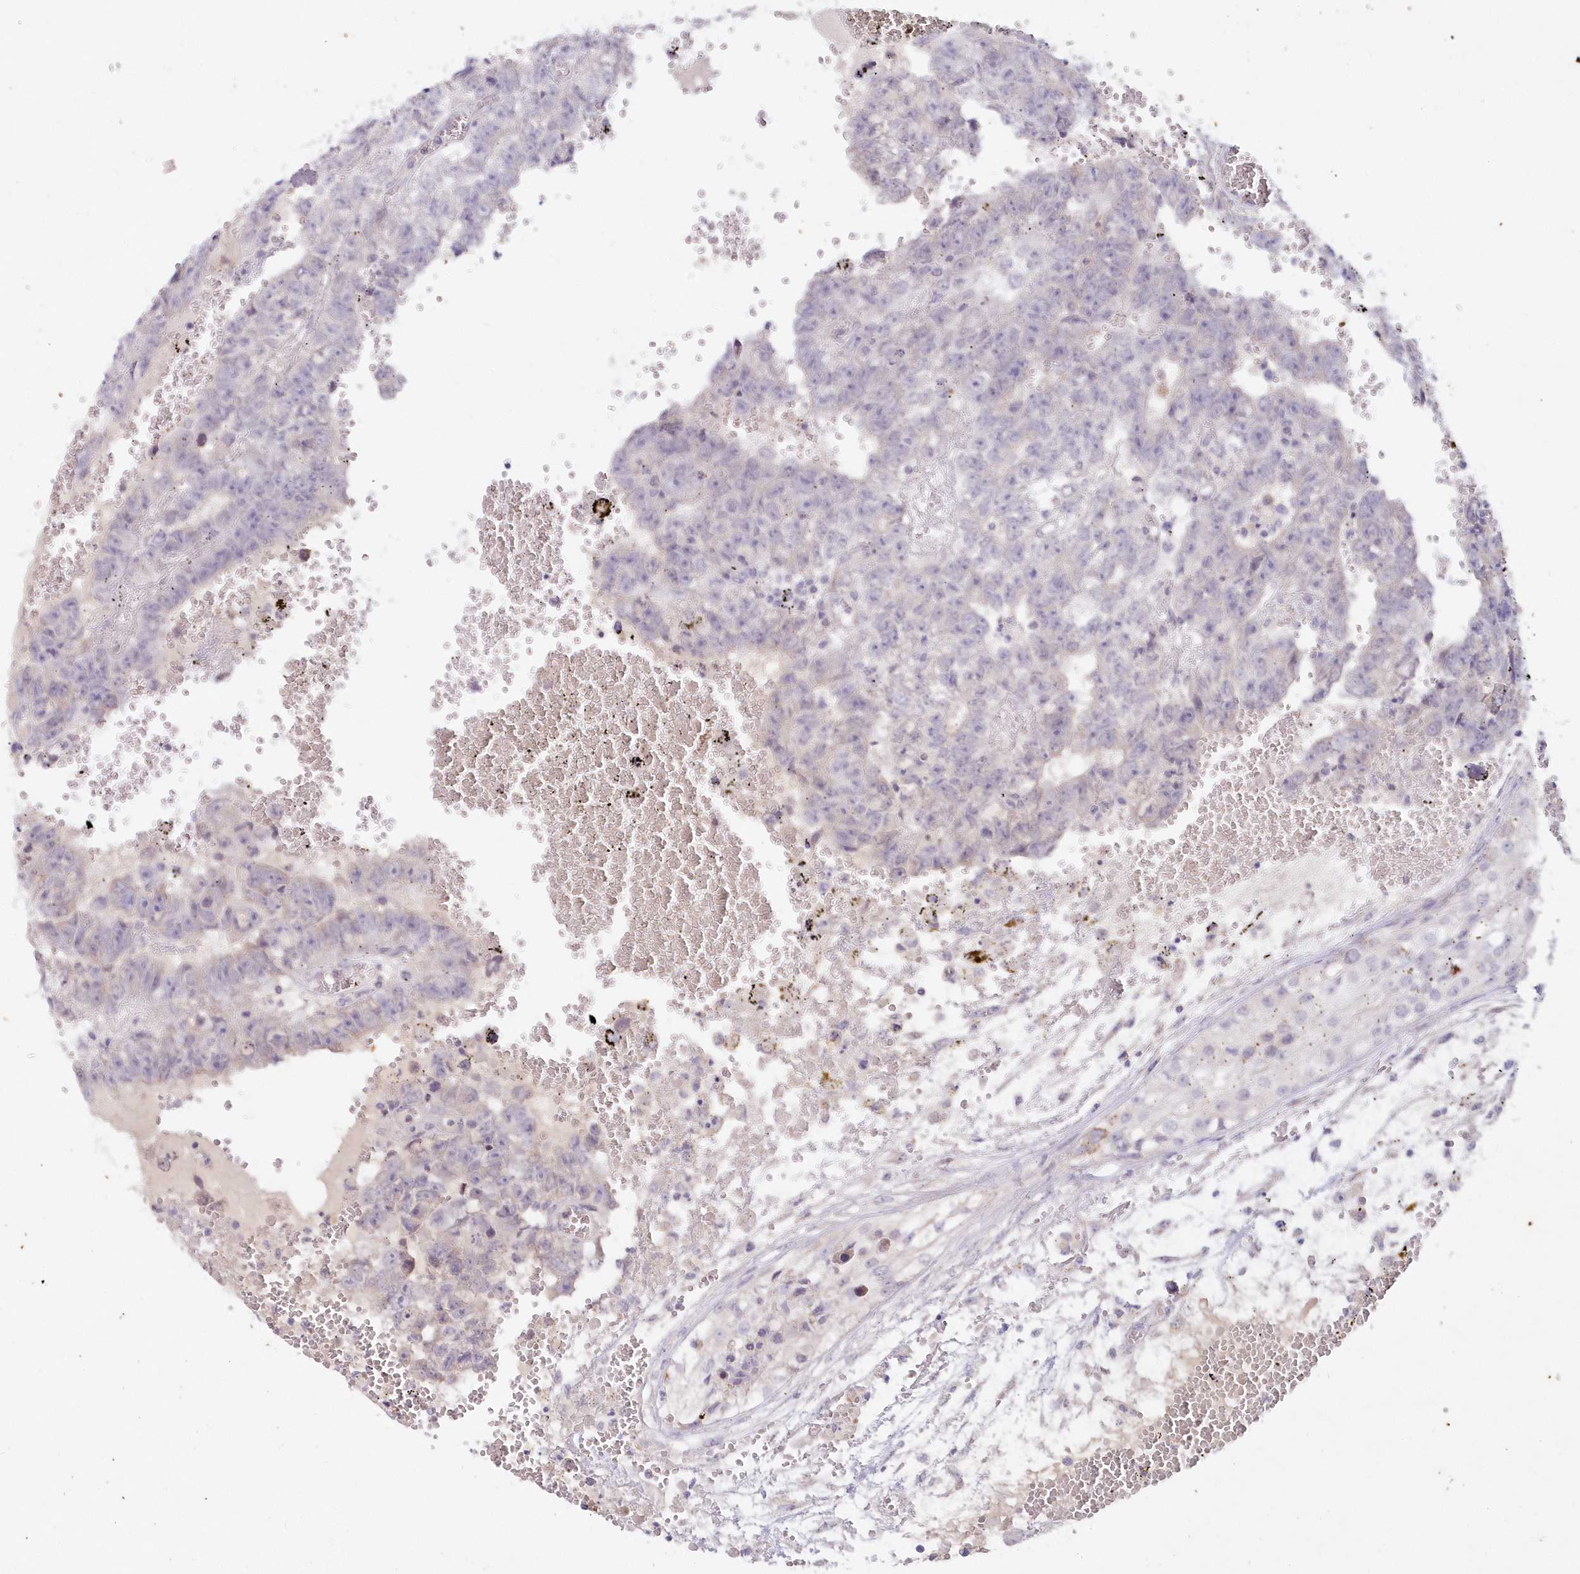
{"staining": {"intensity": "negative", "quantity": "none", "location": "none"}, "tissue": "testis cancer", "cell_type": "Tumor cells", "image_type": "cancer", "snomed": [{"axis": "morphology", "description": "Carcinoma, Embryonal, NOS"}, {"axis": "topography", "description": "Testis"}], "caption": "DAB (3,3'-diaminobenzidine) immunohistochemical staining of human testis embryonal carcinoma demonstrates no significant expression in tumor cells. (DAB (3,3'-diaminobenzidine) immunohistochemistry (IHC) visualized using brightfield microscopy, high magnification).", "gene": "SNED1", "patient": {"sex": "male", "age": 25}}